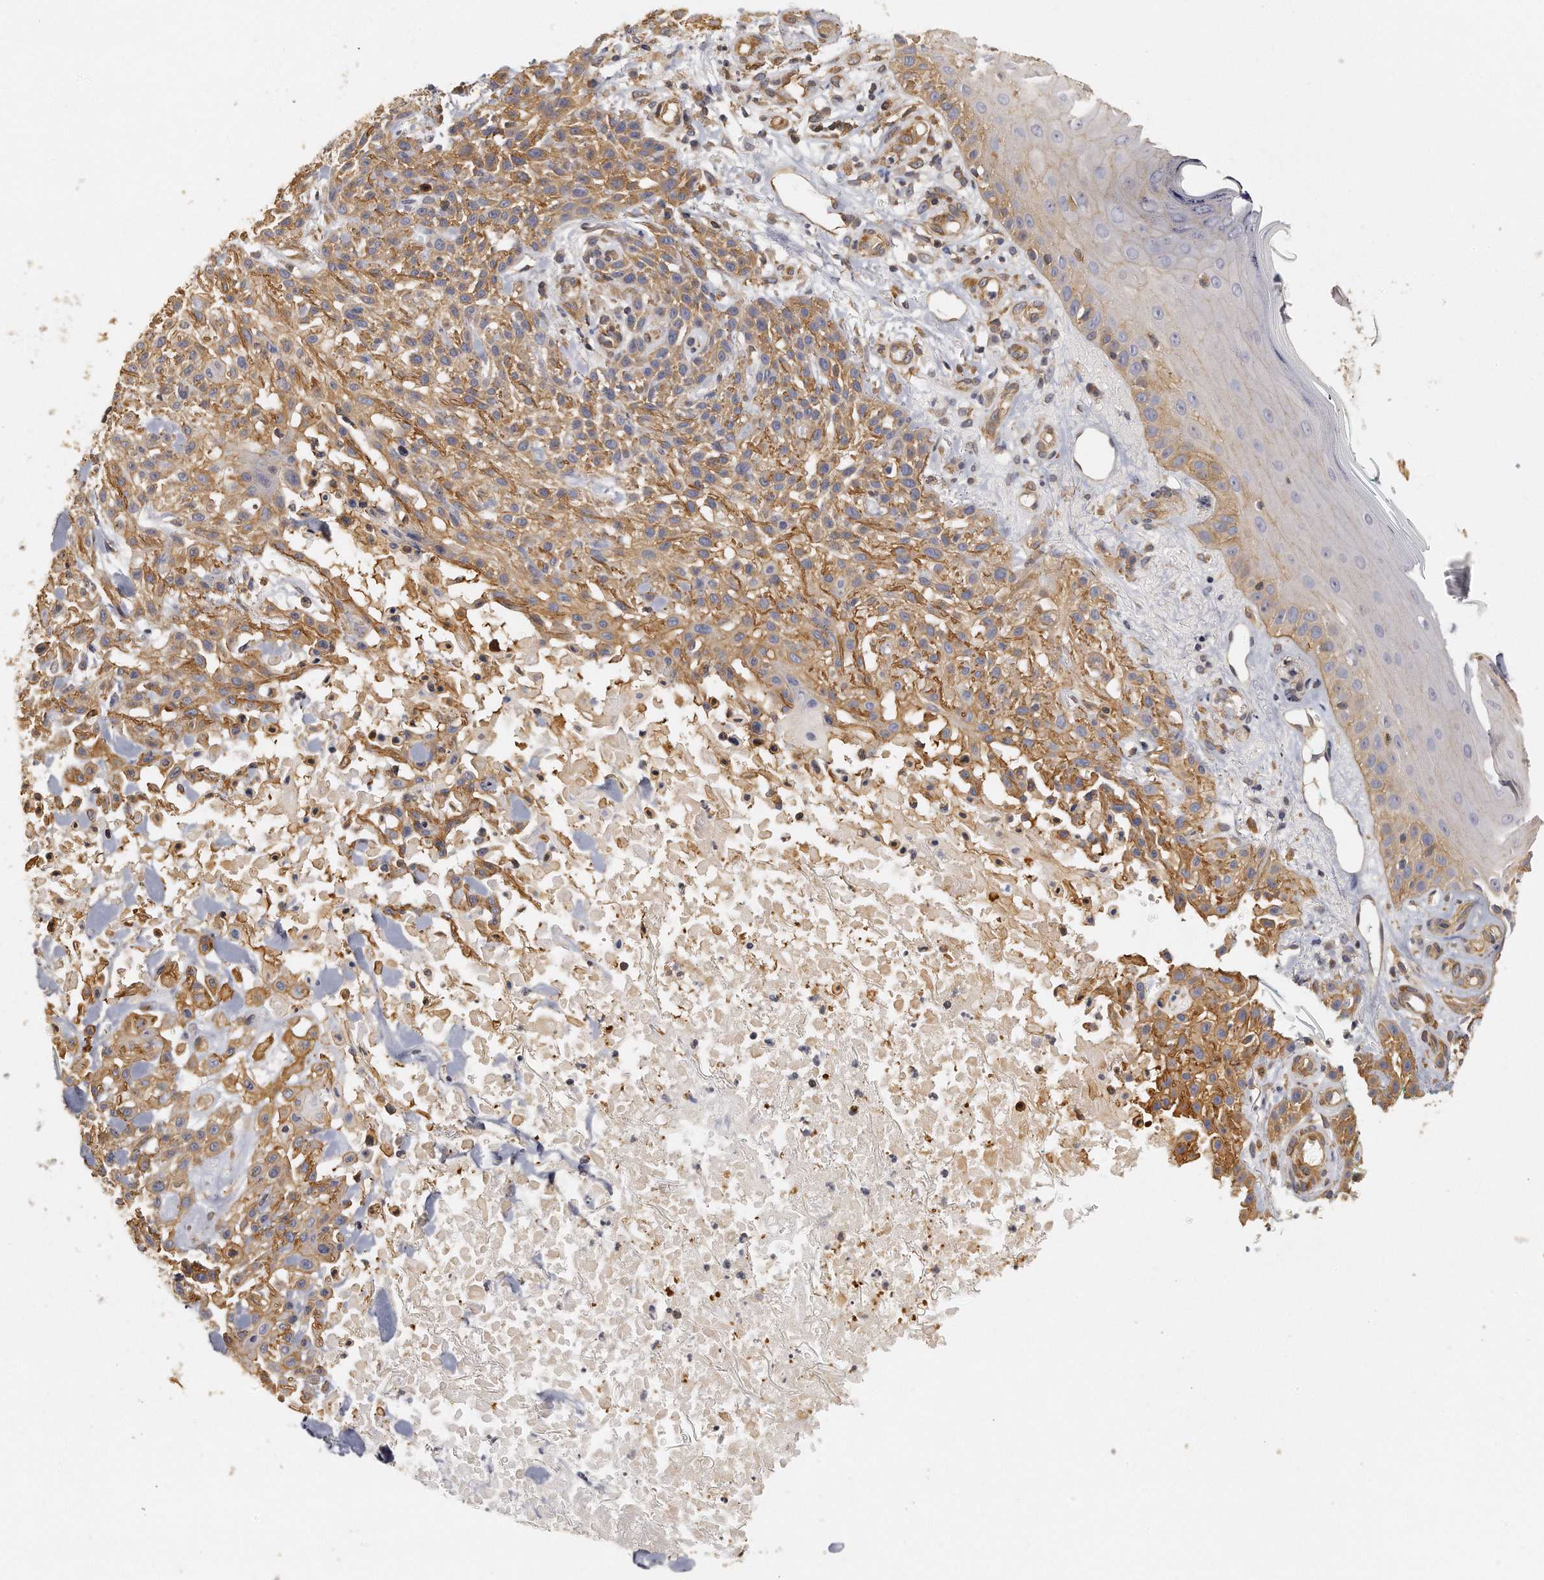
{"staining": {"intensity": "moderate", "quantity": ">75%", "location": "cytoplasmic/membranous"}, "tissue": "skin cancer", "cell_type": "Tumor cells", "image_type": "cancer", "snomed": [{"axis": "morphology", "description": "Squamous cell carcinoma, NOS"}, {"axis": "topography", "description": "Skin"}], "caption": "DAB (3,3'-diaminobenzidine) immunohistochemical staining of human skin cancer displays moderate cytoplasmic/membranous protein positivity in approximately >75% of tumor cells.", "gene": "CHST7", "patient": {"sex": "female", "age": 42}}